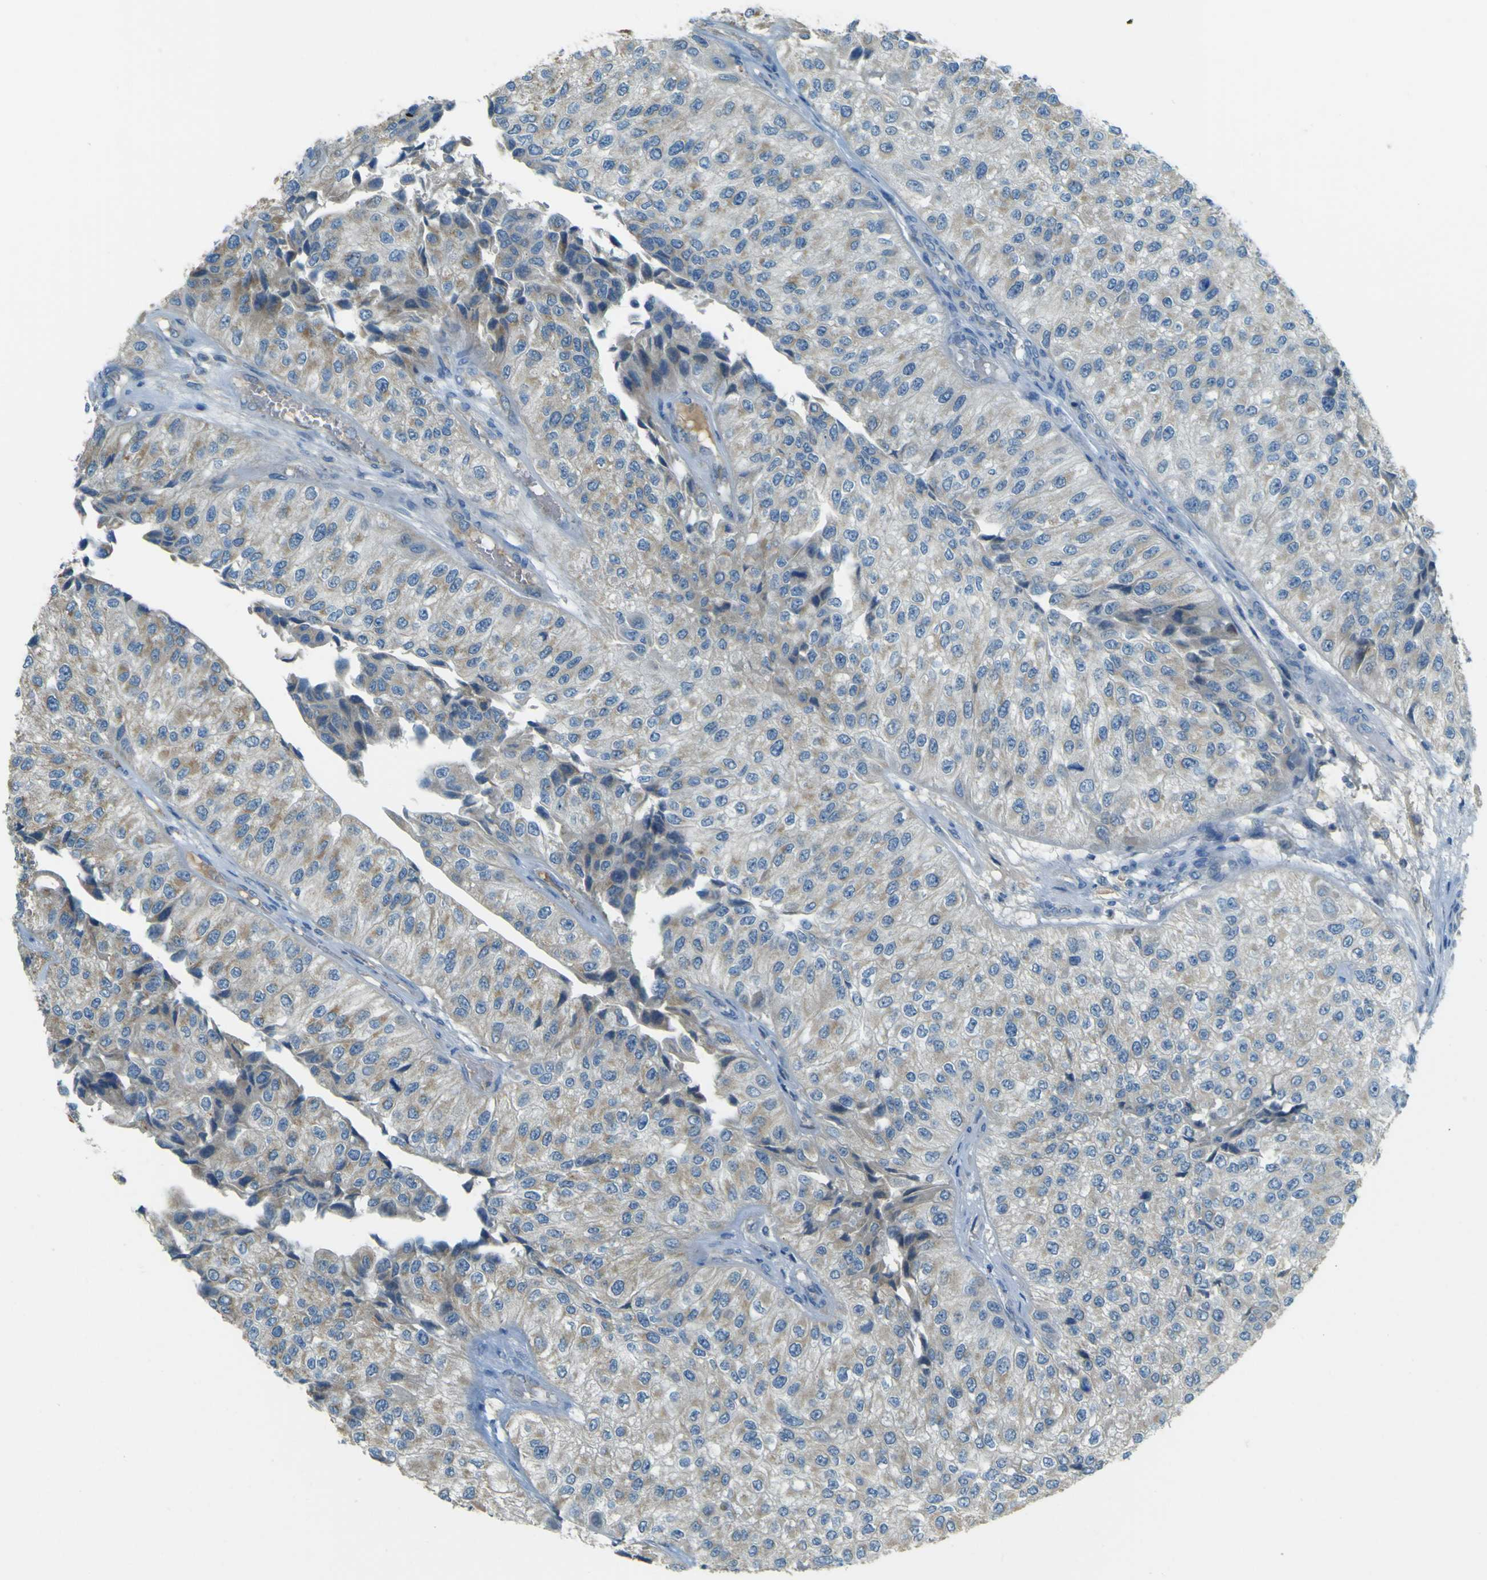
{"staining": {"intensity": "weak", "quantity": "<25%", "location": "cytoplasmic/membranous"}, "tissue": "urothelial cancer", "cell_type": "Tumor cells", "image_type": "cancer", "snomed": [{"axis": "morphology", "description": "Urothelial carcinoma, High grade"}, {"axis": "topography", "description": "Kidney"}, {"axis": "topography", "description": "Urinary bladder"}], "caption": "DAB immunohistochemical staining of urothelial cancer reveals no significant positivity in tumor cells.", "gene": "FKTN", "patient": {"sex": "male", "age": 77}}